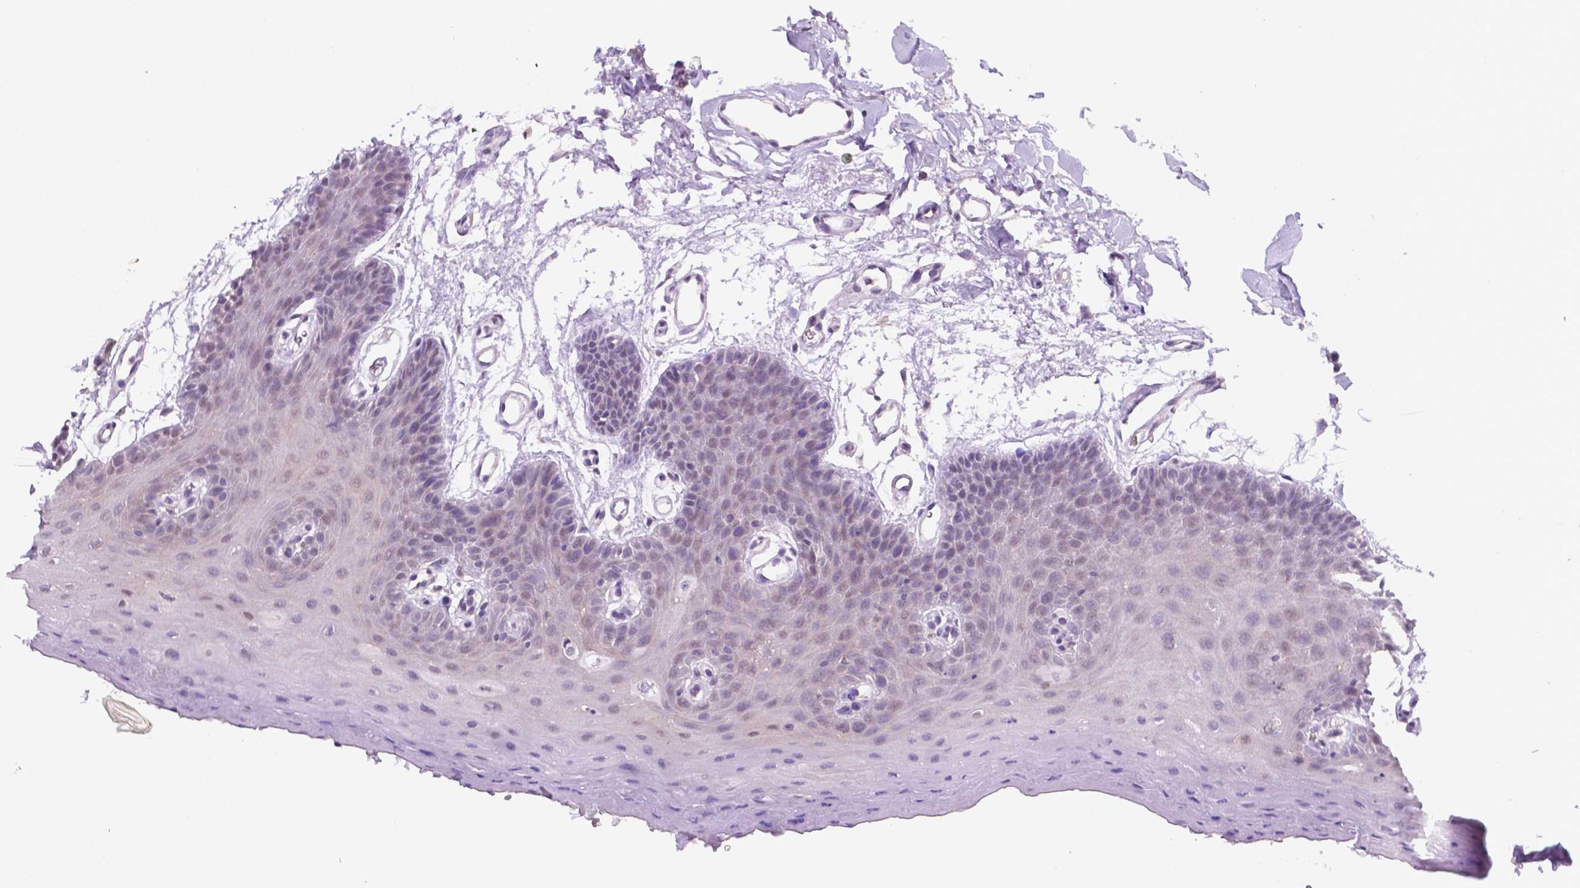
{"staining": {"intensity": "weak", "quantity": "<25%", "location": "nuclear"}, "tissue": "oral mucosa", "cell_type": "Squamous epithelial cells", "image_type": "normal", "snomed": [{"axis": "morphology", "description": "Normal tissue, NOS"}, {"axis": "morphology", "description": "Squamous cell carcinoma, NOS"}, {"axis": "topography", "description": "Oral tissue"}, {"axis": "topography", "description": "Head-Neck"}], "caption": "This is an immunohistochemistry image of unremarkable human oral mucosa. There is no positivity in squamous epithelial cells.", "gene": "SHLD3", "patient": {"sex": "female", "age": 50}}